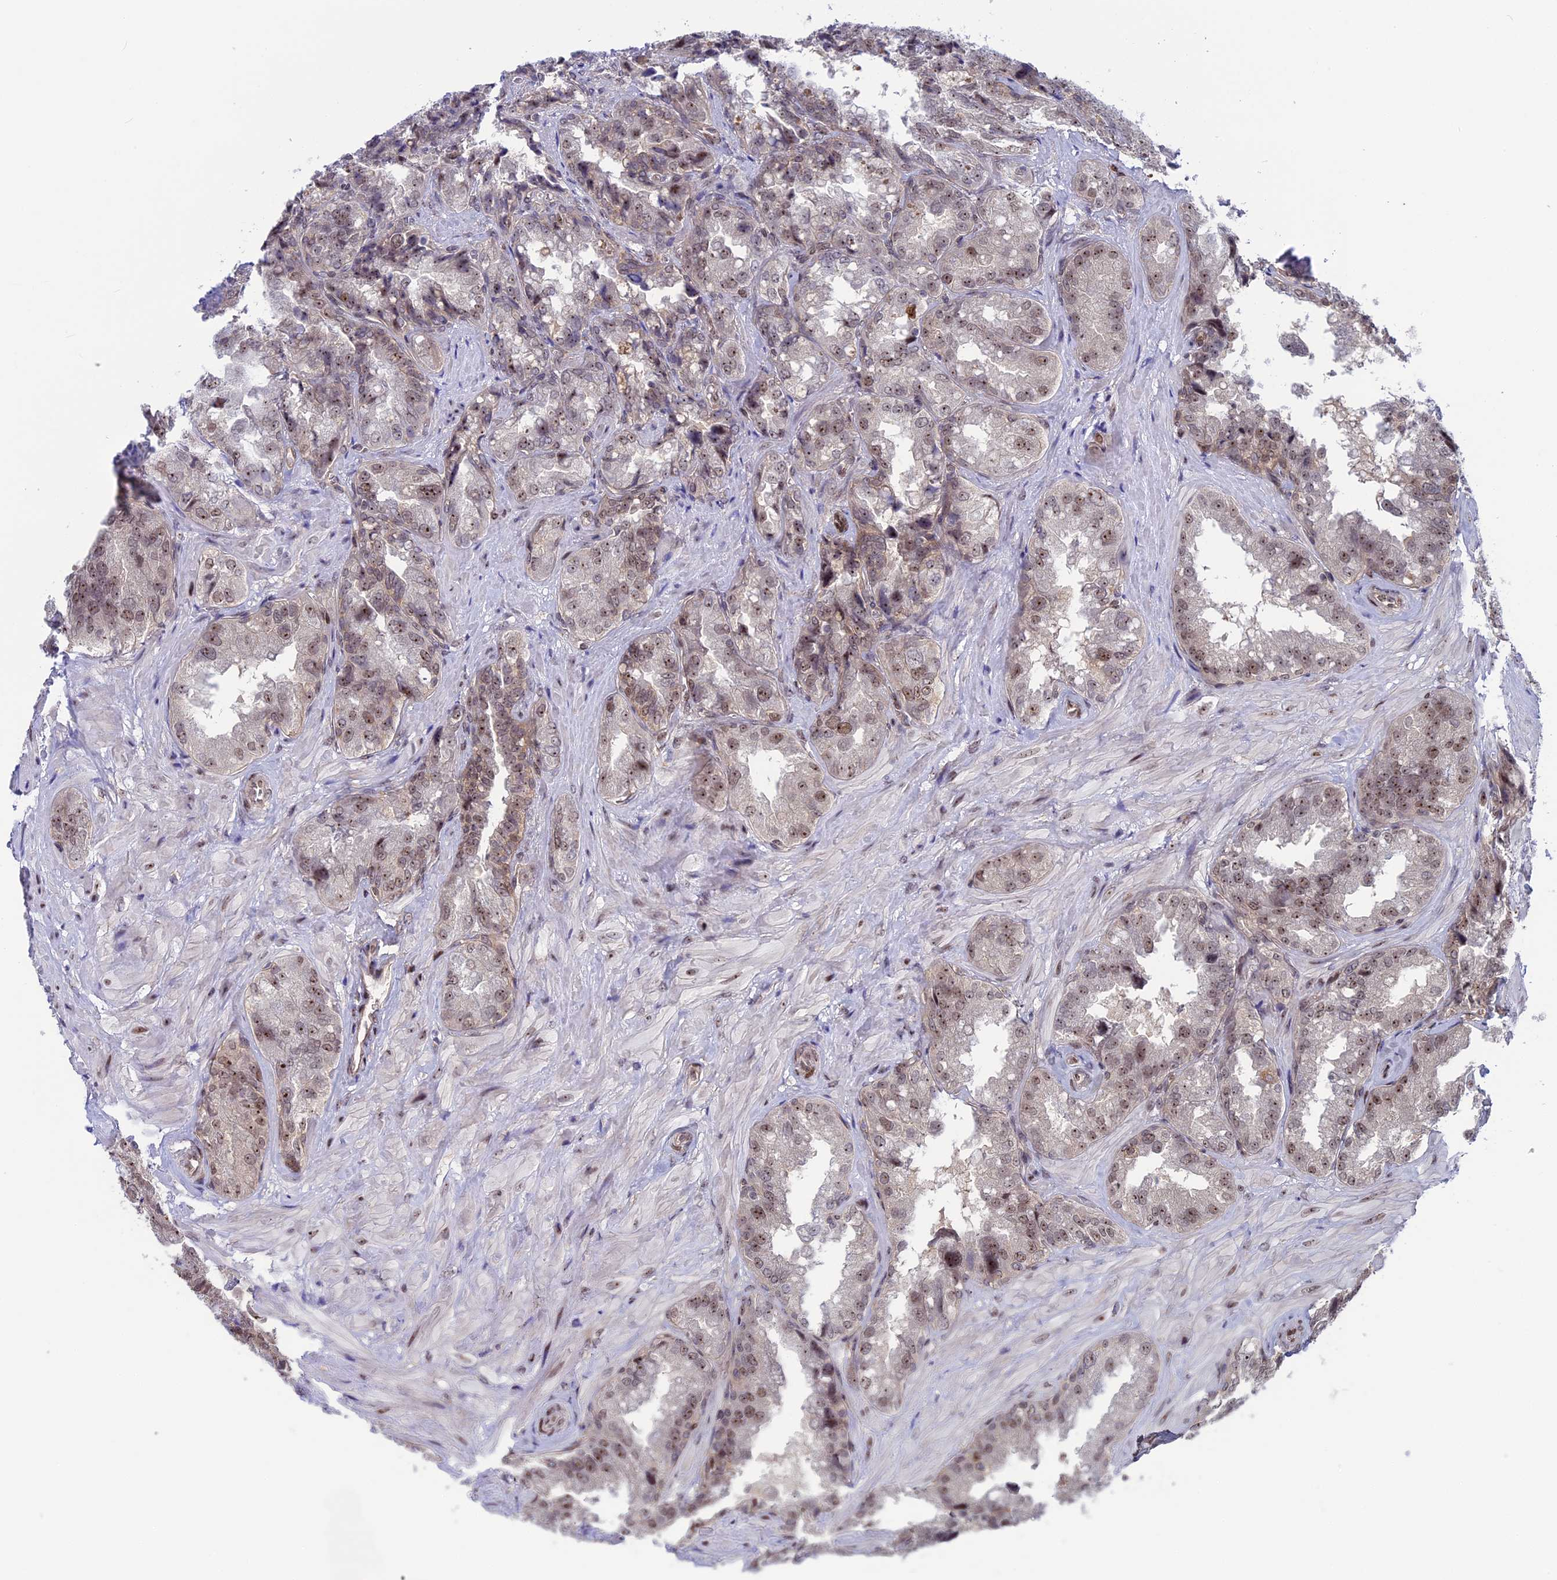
{"staining": {"intensity": "moderate", "quantity": "25%-75%", "location": "nuclear"}, "tissue": "seminal vesicle", "cell_type": "Glandular cells", "image_type": "normal", "snomed": [{"axis": "morphology", "description": "Normal tissue, NOS"}, {"axis": "topography", "description": "Prostate and seminal vesicle, NOS"}, {"axis": "topography", "description": "Prostate"}, {"axis": "topography", "description": "Seminal veicle"}], "caption": "Immunohistochemical staining of benign seminal vesicle displays 25%-75% levels of moderate nuclear protein staining in approximately 25%-75% of glandular cells.", "gene": "CCDC86", "patient": {"sex": "male", "age": 67}}